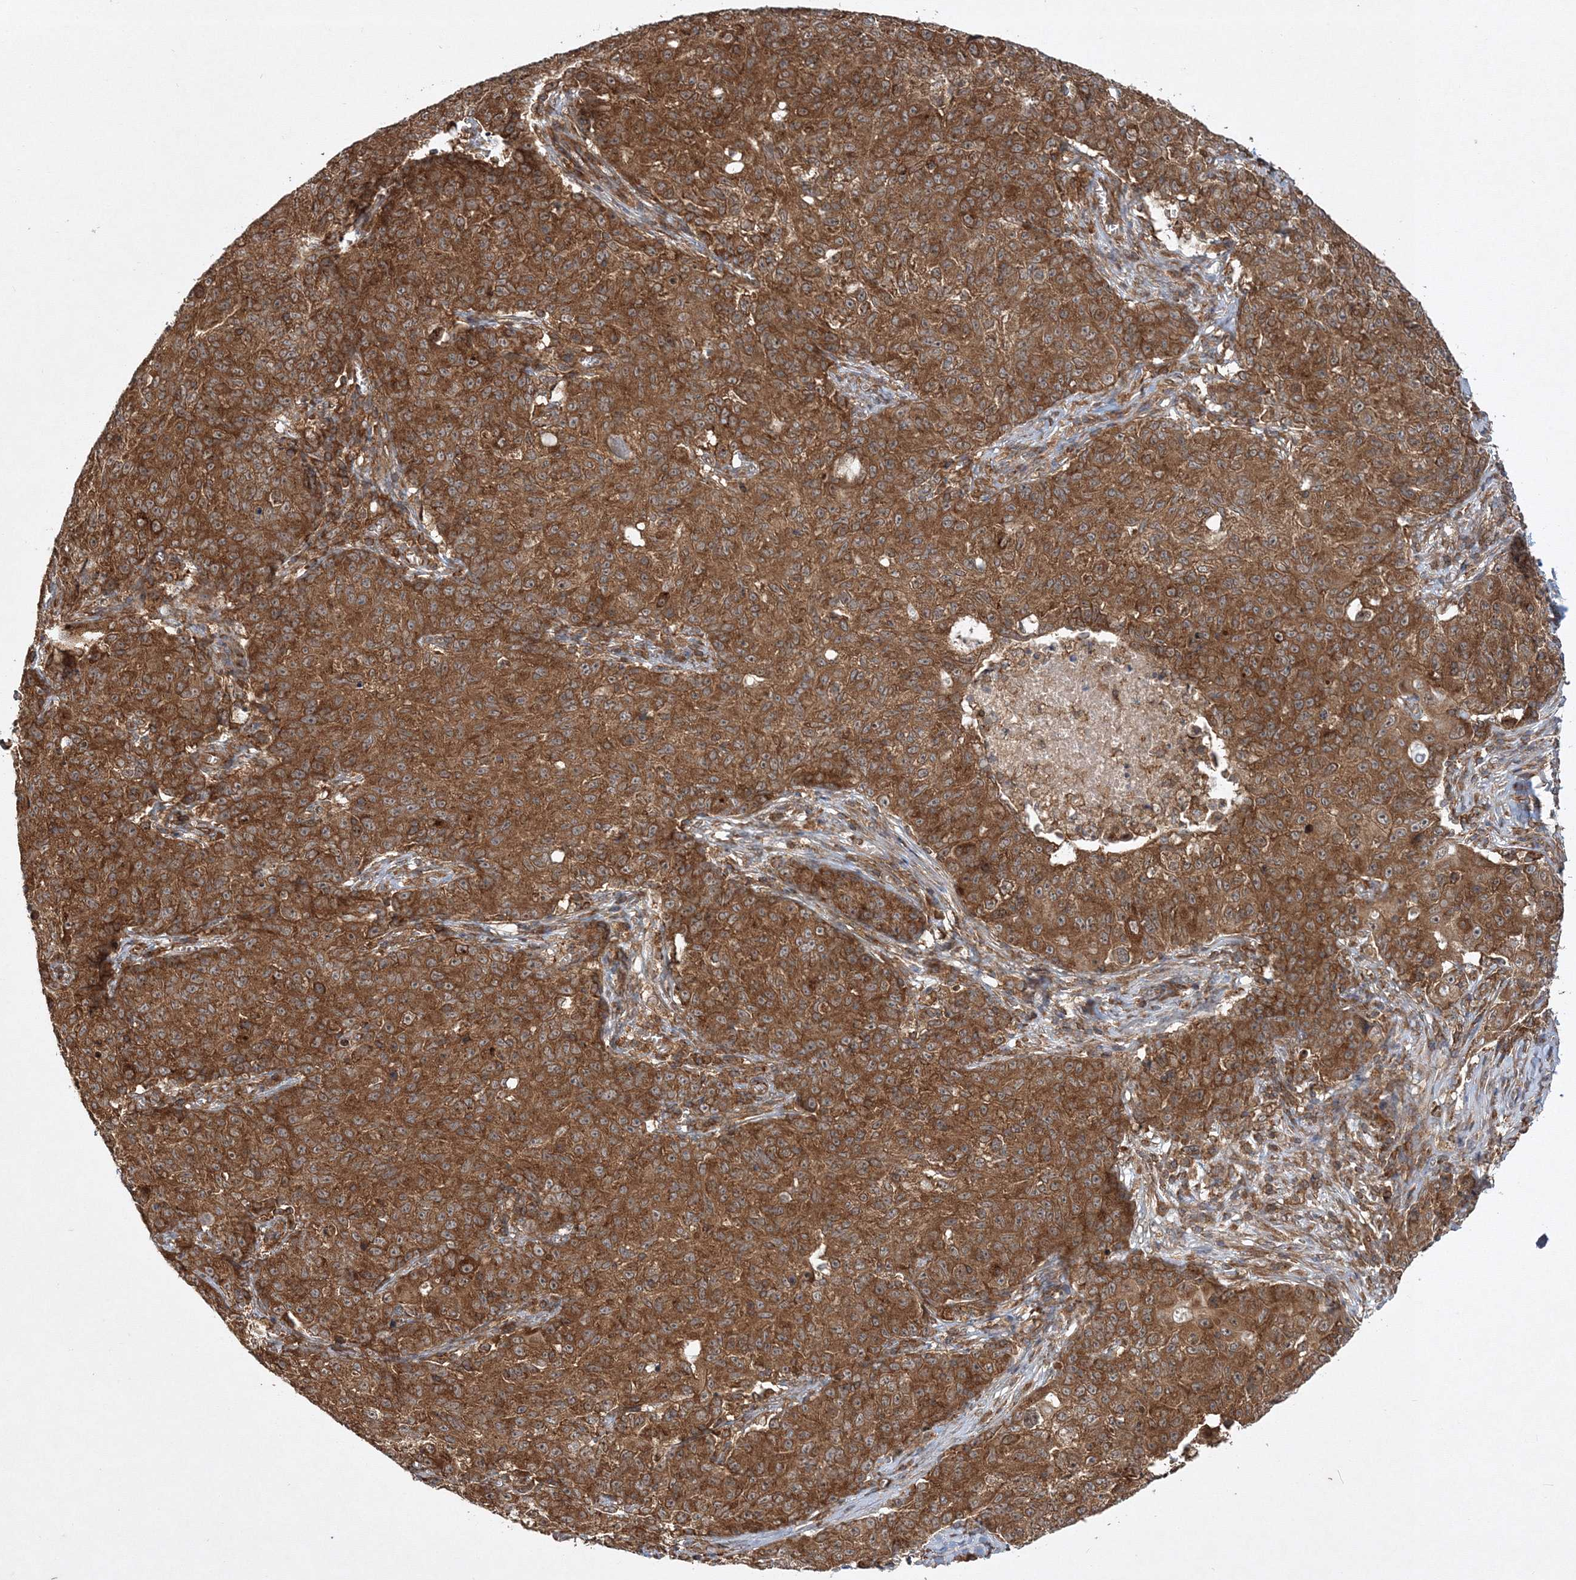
{"staining": {"intensity": "strong", "quantity": ">75%", "location": "cytoplasmic/membranous"}, "tissue": "ovarian cancer", "cell_type": "Tumor cells", "image_type": "cancer", "snomed": [{"axis": "morphology", "description": "Carcinoma, endometroid"}, {"axis": "topography", "description": "Ovary"}], "caption": "IHC image of neoplastic tissue: human ovarian cancer (endometroid carcinoma) stained using IHC shows high levels of strong protein expression localized specifically in the cytoplasmic/membranous of tumor cells, appearing as a cytoplasmic/membranous brown color.", "gene": "WDR37", "patient": {"sex": "female", "age": 42}}